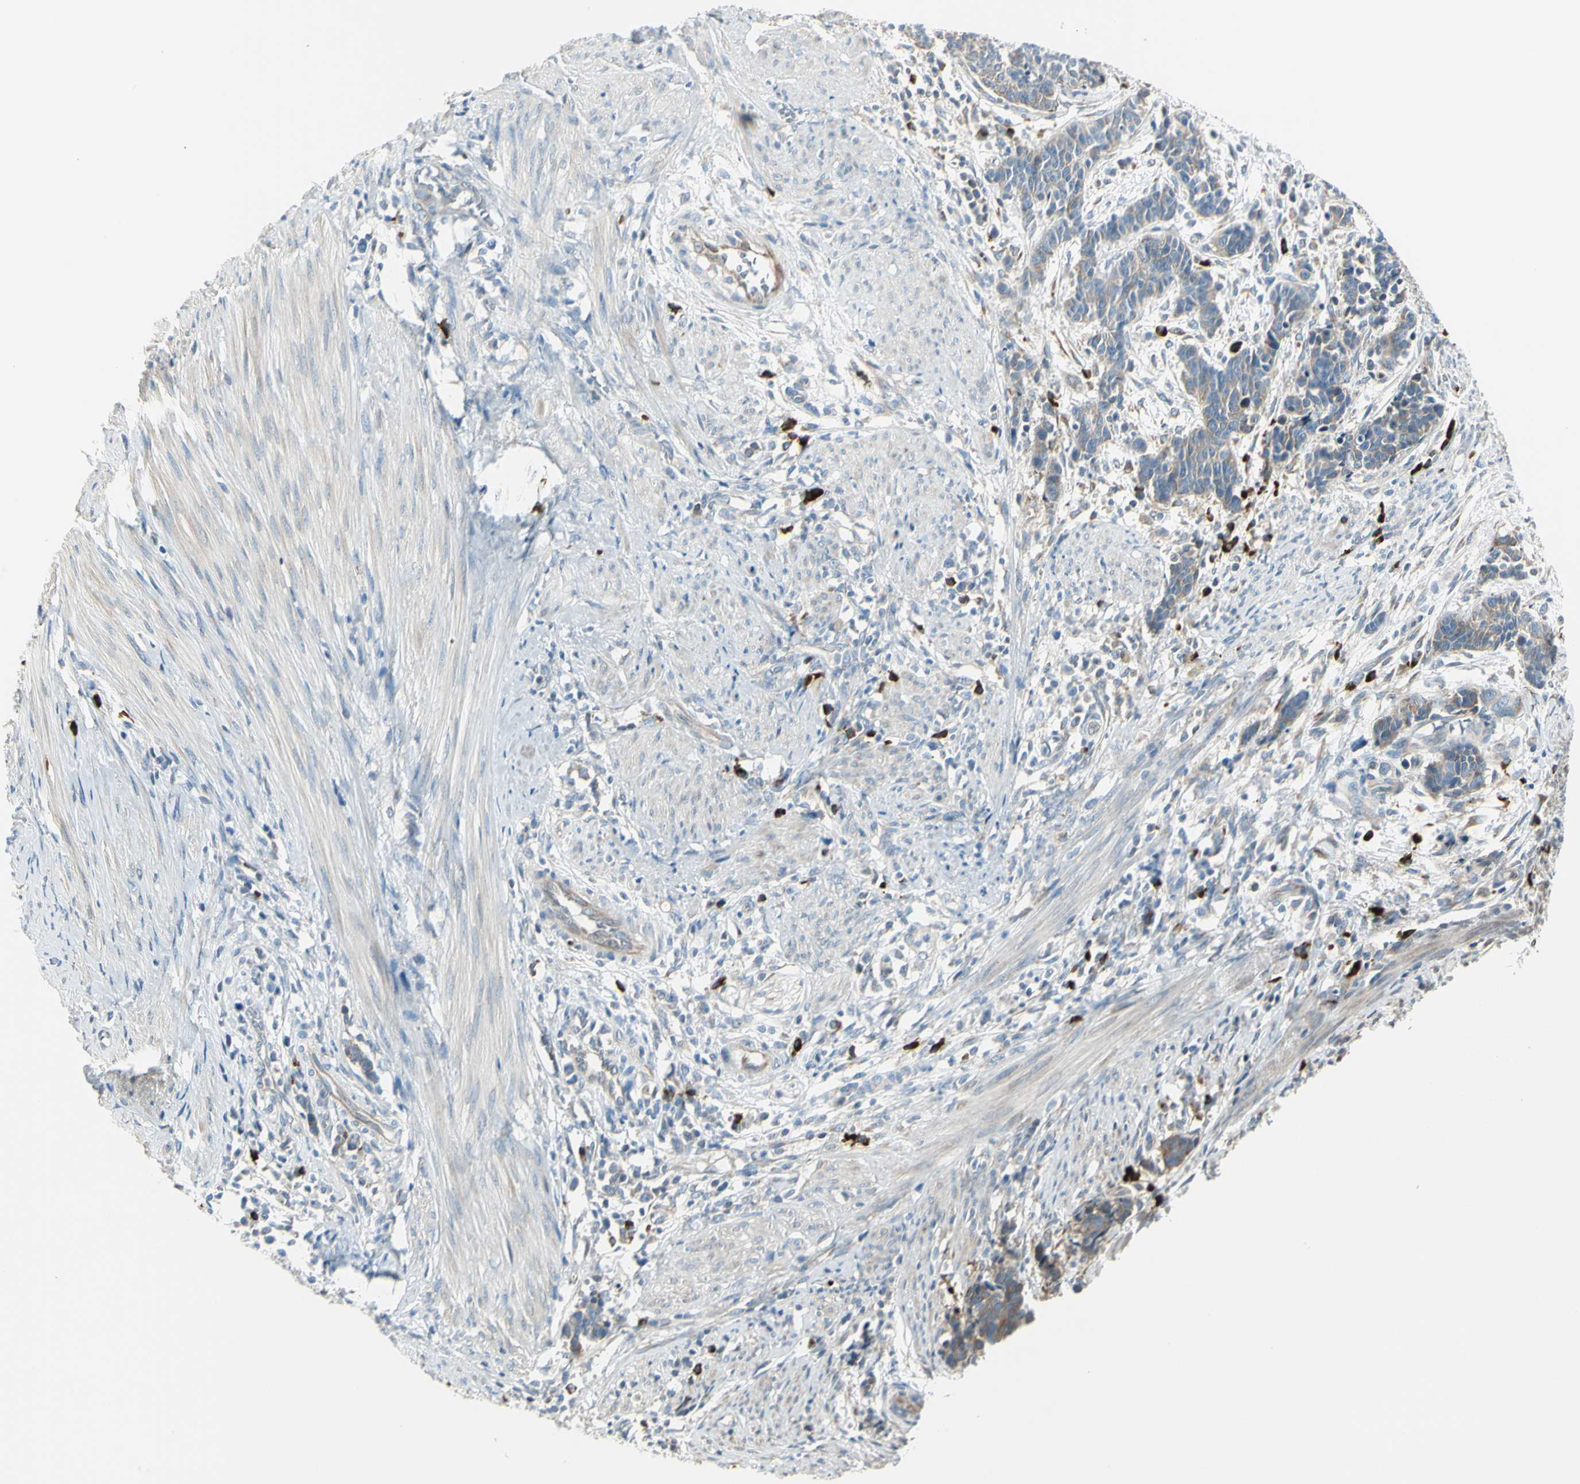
{"staining": {"intensity": "weak", "quantity": ">75%", "location": "cytoplasmic/membranous"}, "tissue": "cervical cancer", "cell_type": "Tumor cells", "image_type": "cancer", "snomed": [{"axis": "morphology", "description": "Squamous cell carcinoma, NOS"}, {"axis": "topography", "description": "Cervix"}], "caption": "IHC photomicrograph of human squamous cell carcinoma (cervical) stained for a protein (brown), which displays low levels of weak cytoplasmic/membranous staining in approximately >75% of tumor cells.", "gene": "SELENOS", "patient": {"sex": "female", "age": 35}}